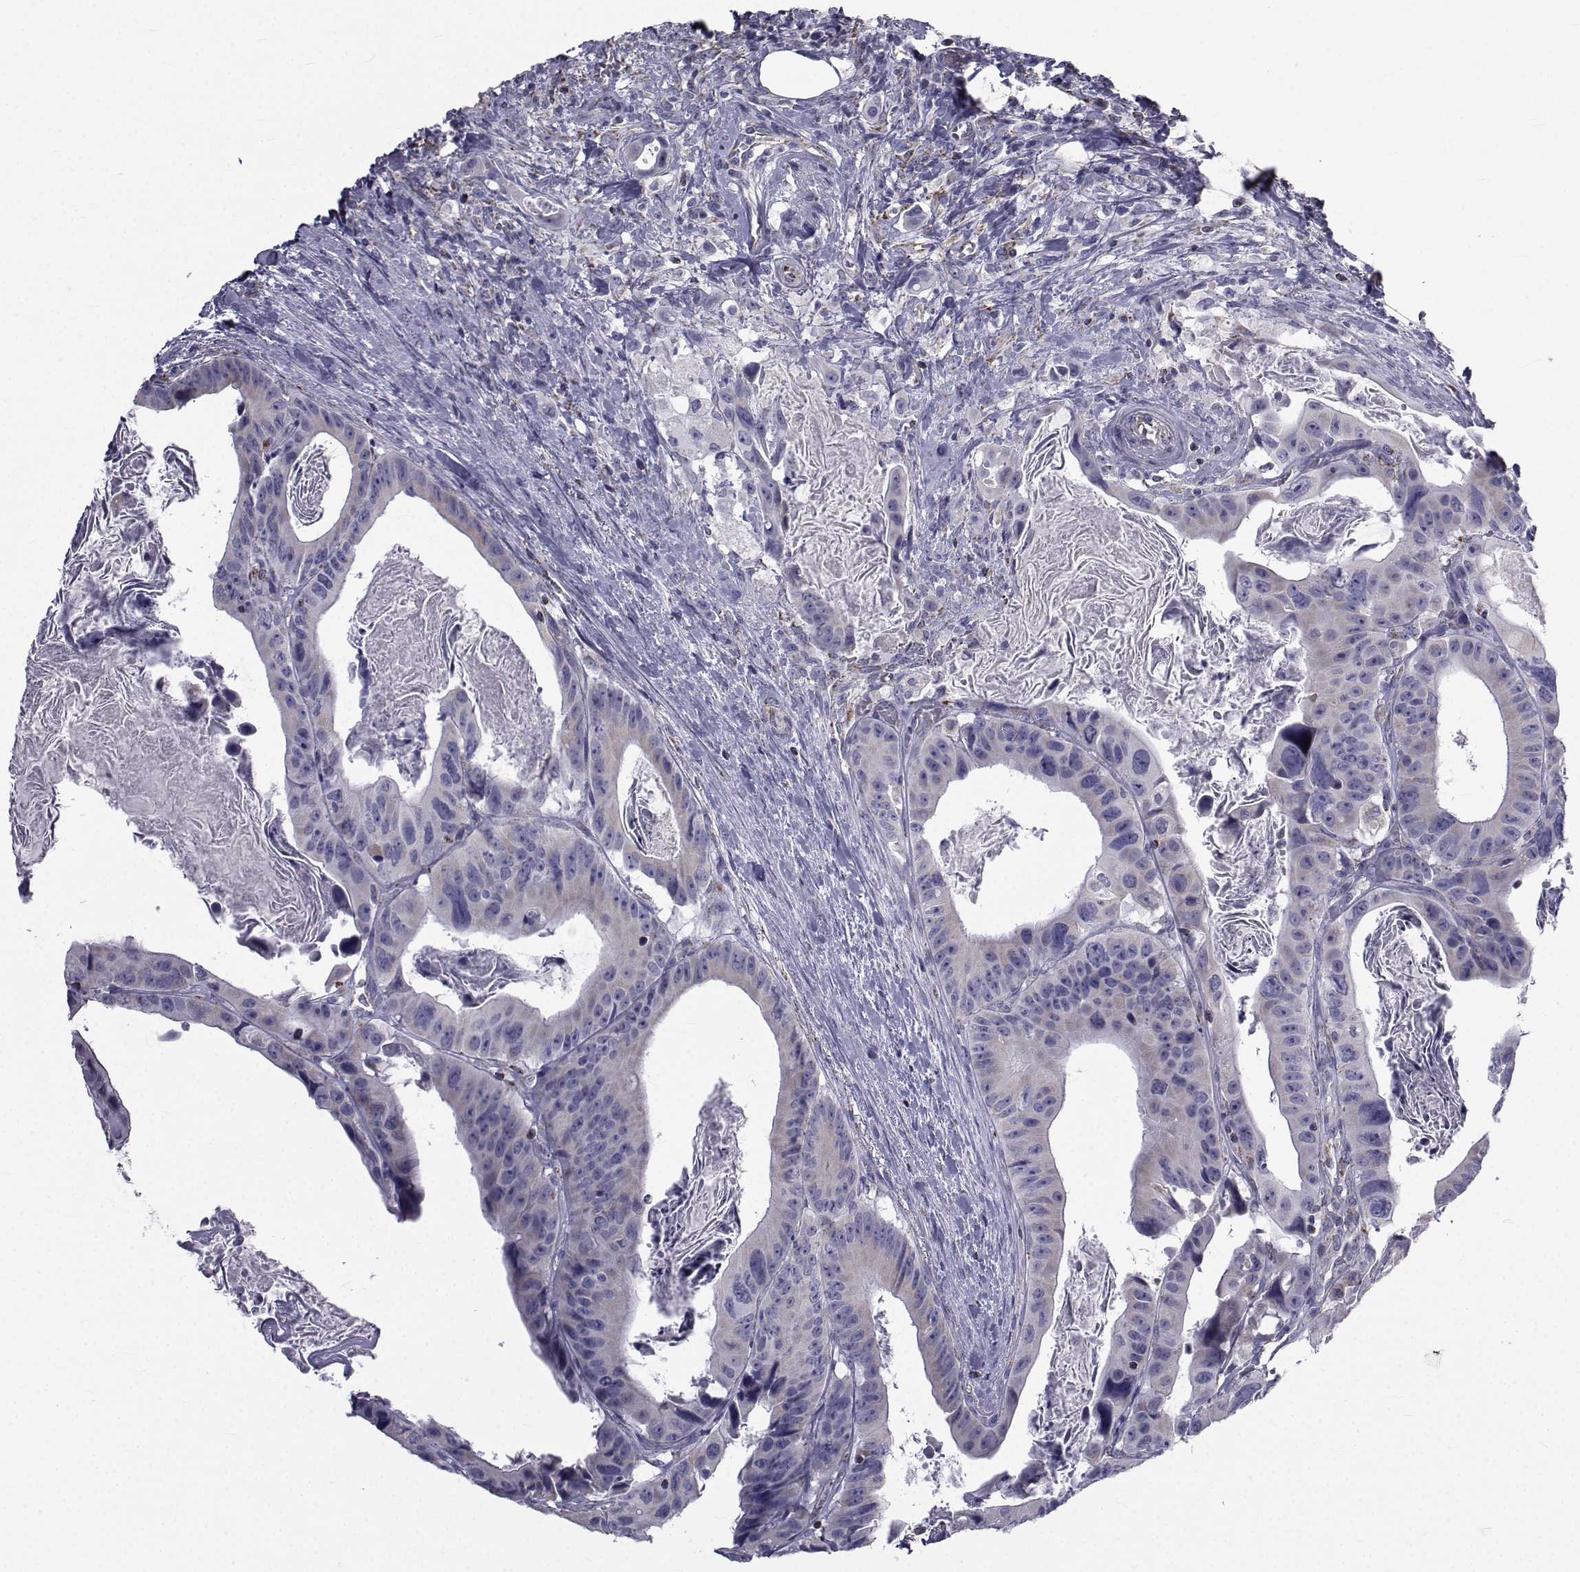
{"staining": {"intensity": "negative", "quantity": "none", "location": "none"}, "tissue": "colorectal cancer", "cell_type": "Tumor cells", "image_type": "cancer", "snomed": [{"axis": "morphology", "description": "Adenocarcinoma, NOS"}, {"axis": "topography", "description": "Rectum"}], "caption": "This histopathology image is of colorectal cancer stained with immunohistochemistry (IHC) to label a protein in brown with the nuclei are counter-stained blue. There is no staining in tumor cells.", "gene": "FDXR", "patient": {"sex": "male", "age": 64}}